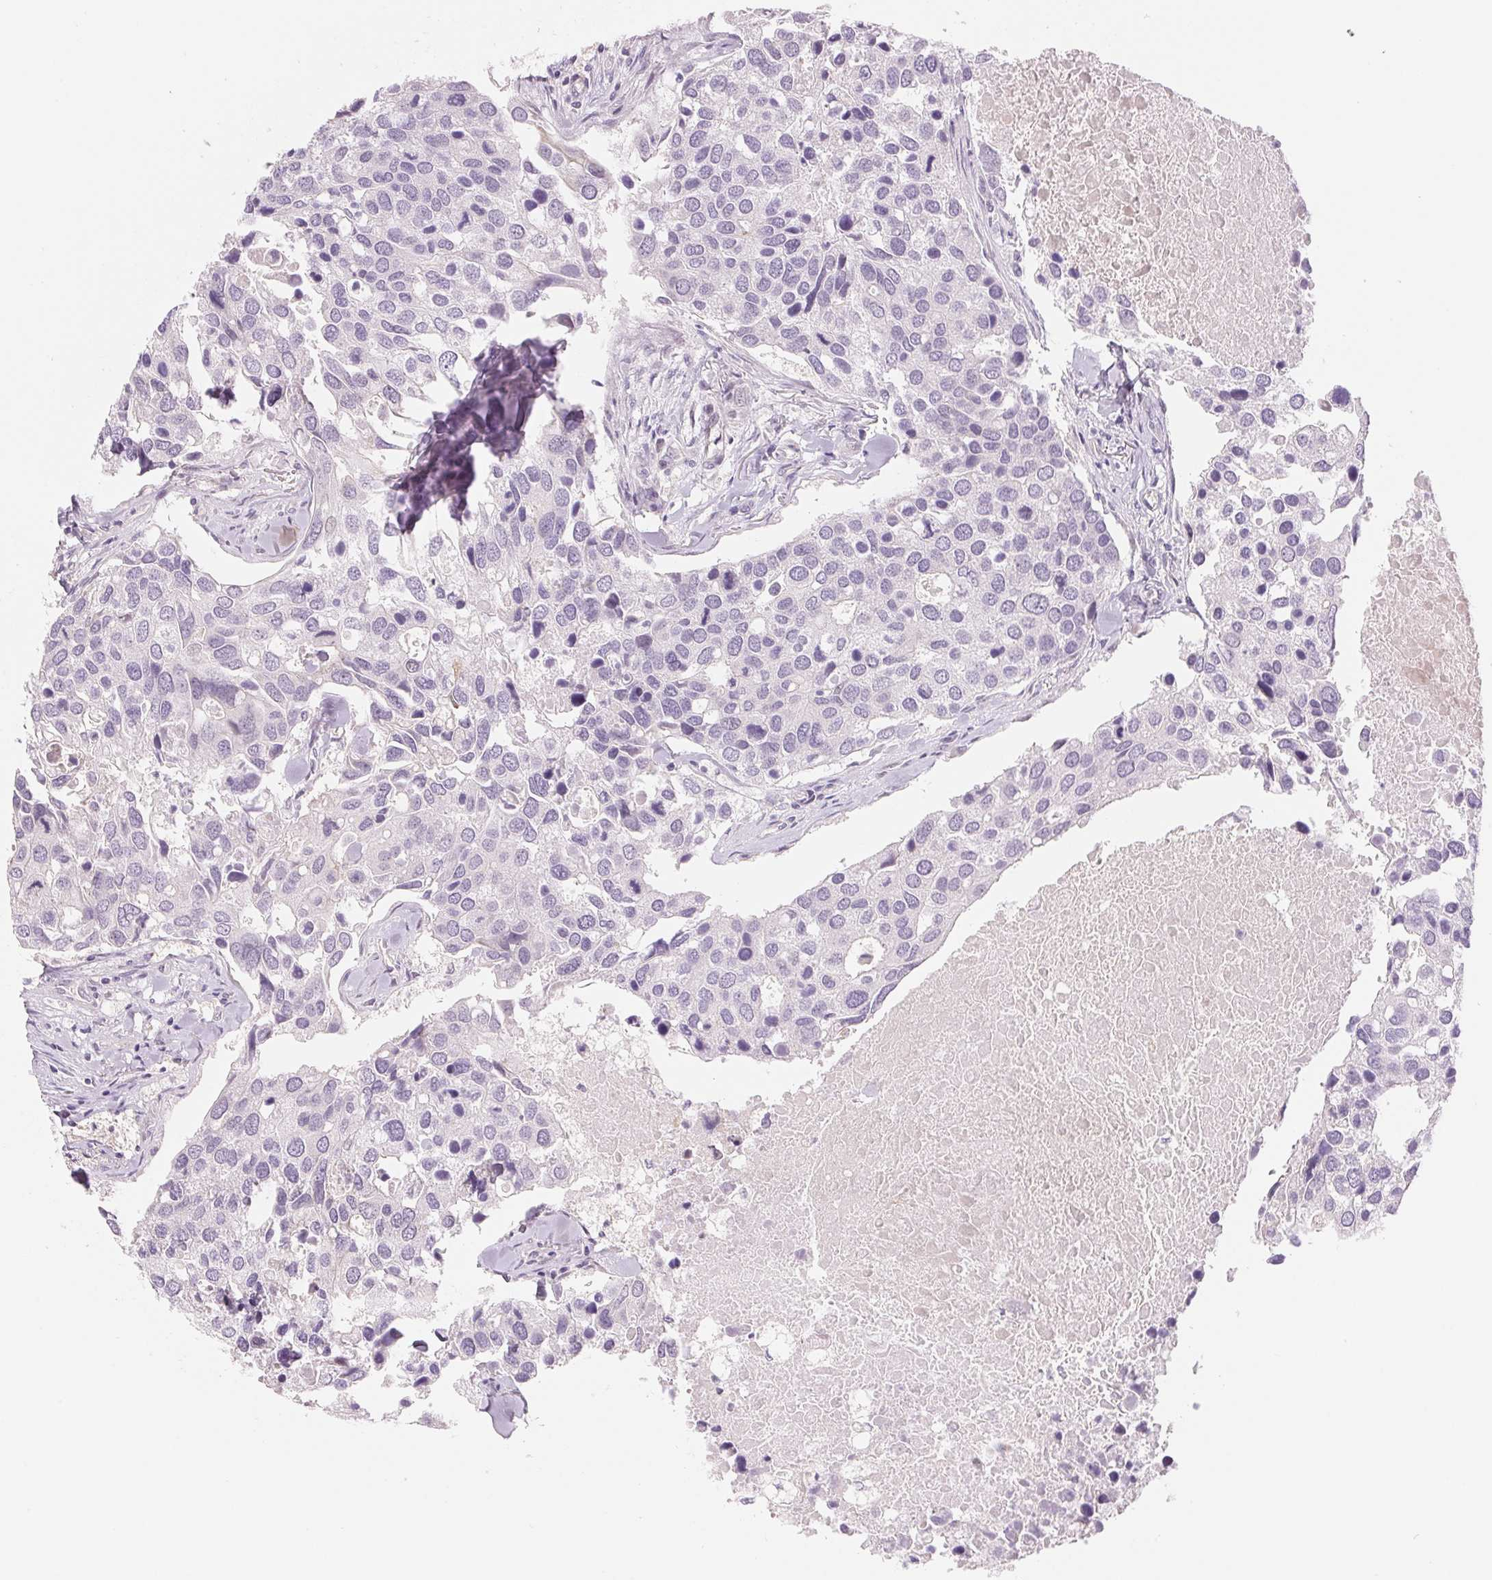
{"staining": {"intensity": "negative", "quantity": "none", "location": "none"}, "tissue": "breast cancer", "cell_type": "Tumor cells", "image_type": "cancer", "snomed": [{"axis": "morphology", "description": "Duct carcinoma"}, {"axis": "topography", "description": "Breast"}], "caption": "This is an immunohistochemistry (IHC) image of human breast cancer. There is no positivity in tumor cells.", "gene": "CCDC168", "patient": {"sex": "female", "age": 83}}